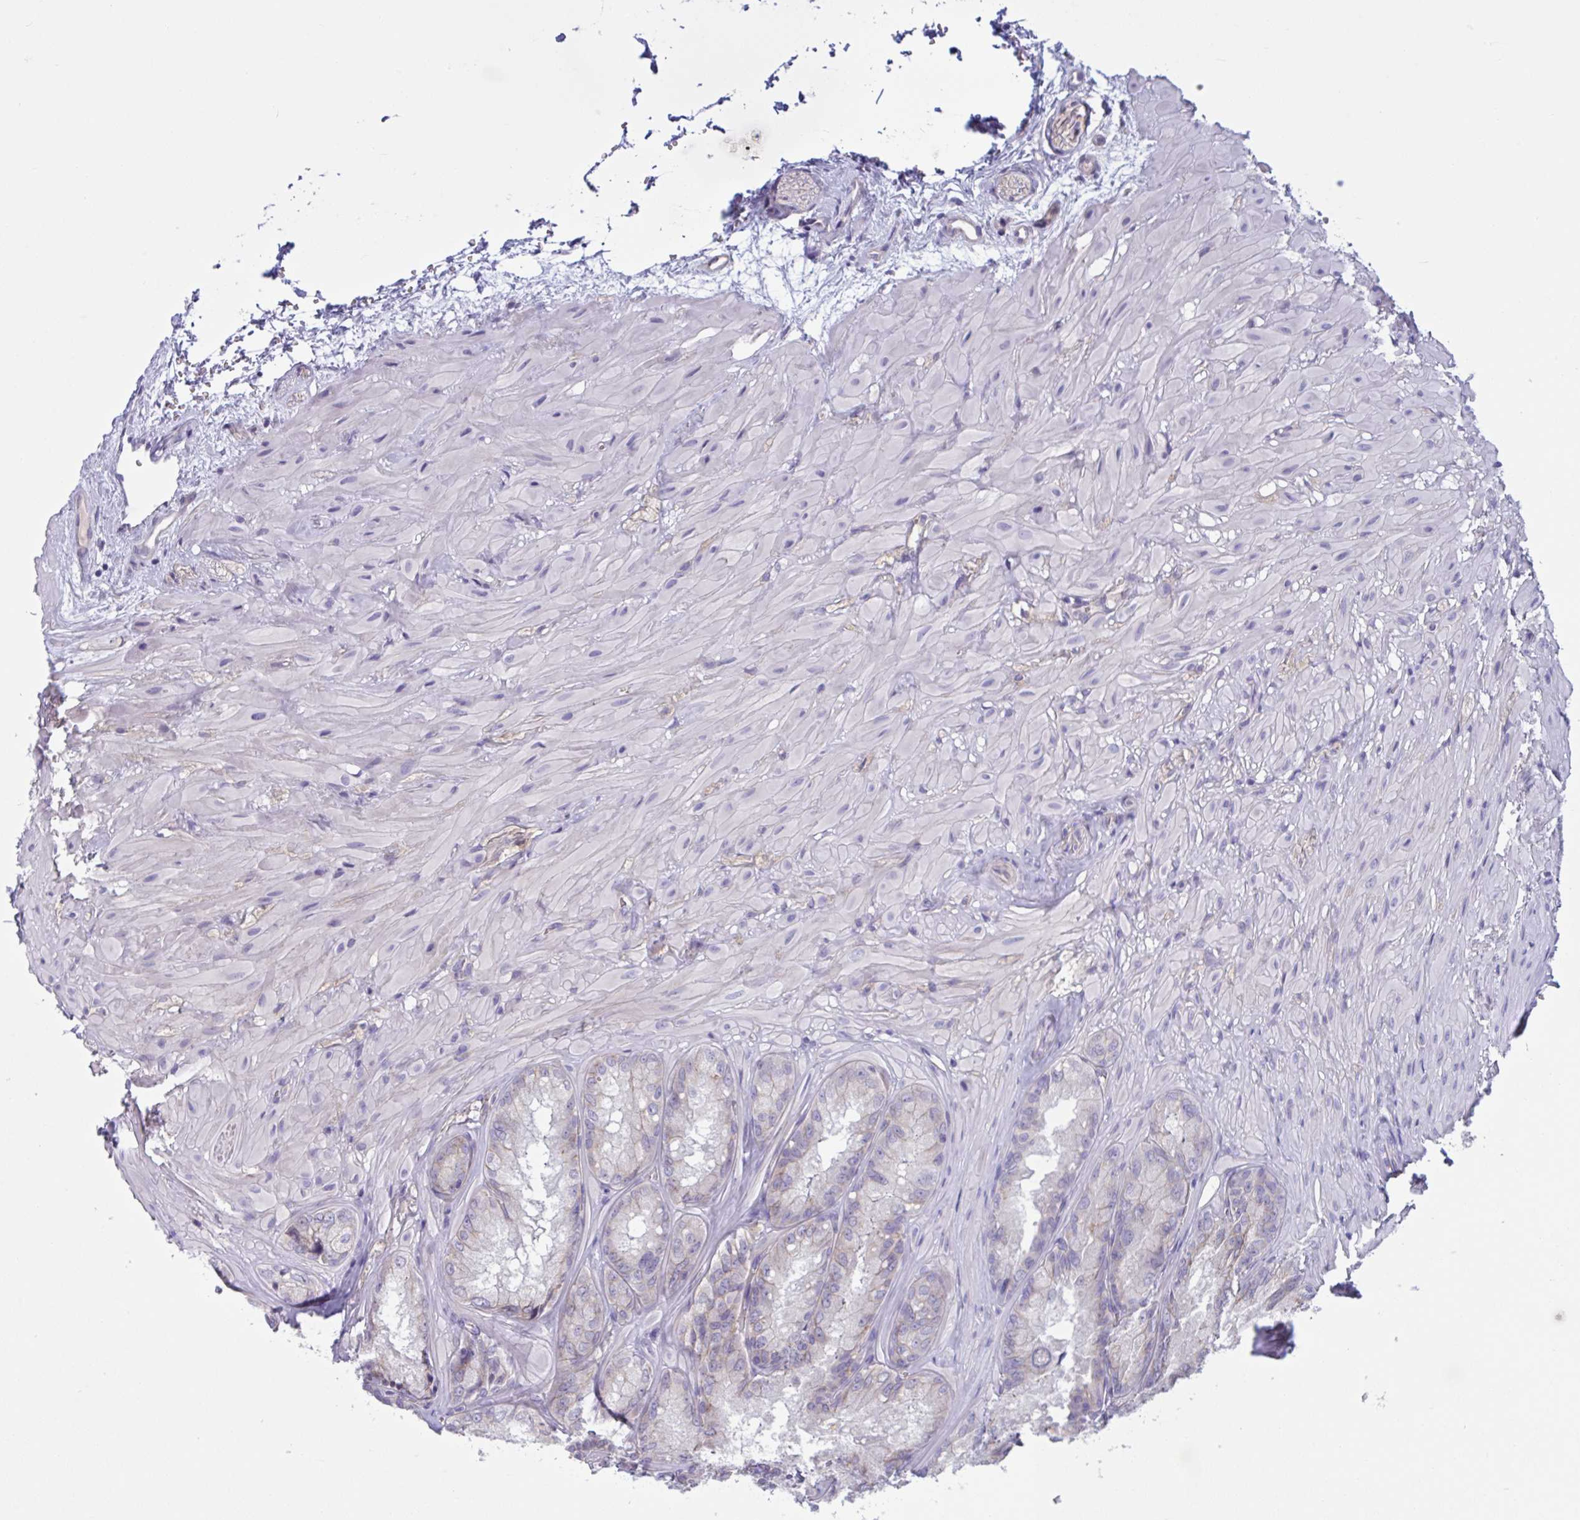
{"staining": {"intensity": "negative", "quantity": "none", "location": "none"}, "tissue": "seminal vesicle", "cell_type": "Glandular cells", "image_type": "normal", "snomed": [{"axis": "morphology", "description": "Normal tissue, NOS"}, {"axis": "topography", "description": "Seminal veicle"}], "caption": "Immunohistochemistry image of unremarkable seminal vesicle: seminal vesicle stained with DAB exhibits no significant protein staining in glandular cells. (DAB immunohistochemistry, high magnification).", "gene": "TTC7B", "patient": {"sex": "male", "age": 47}}